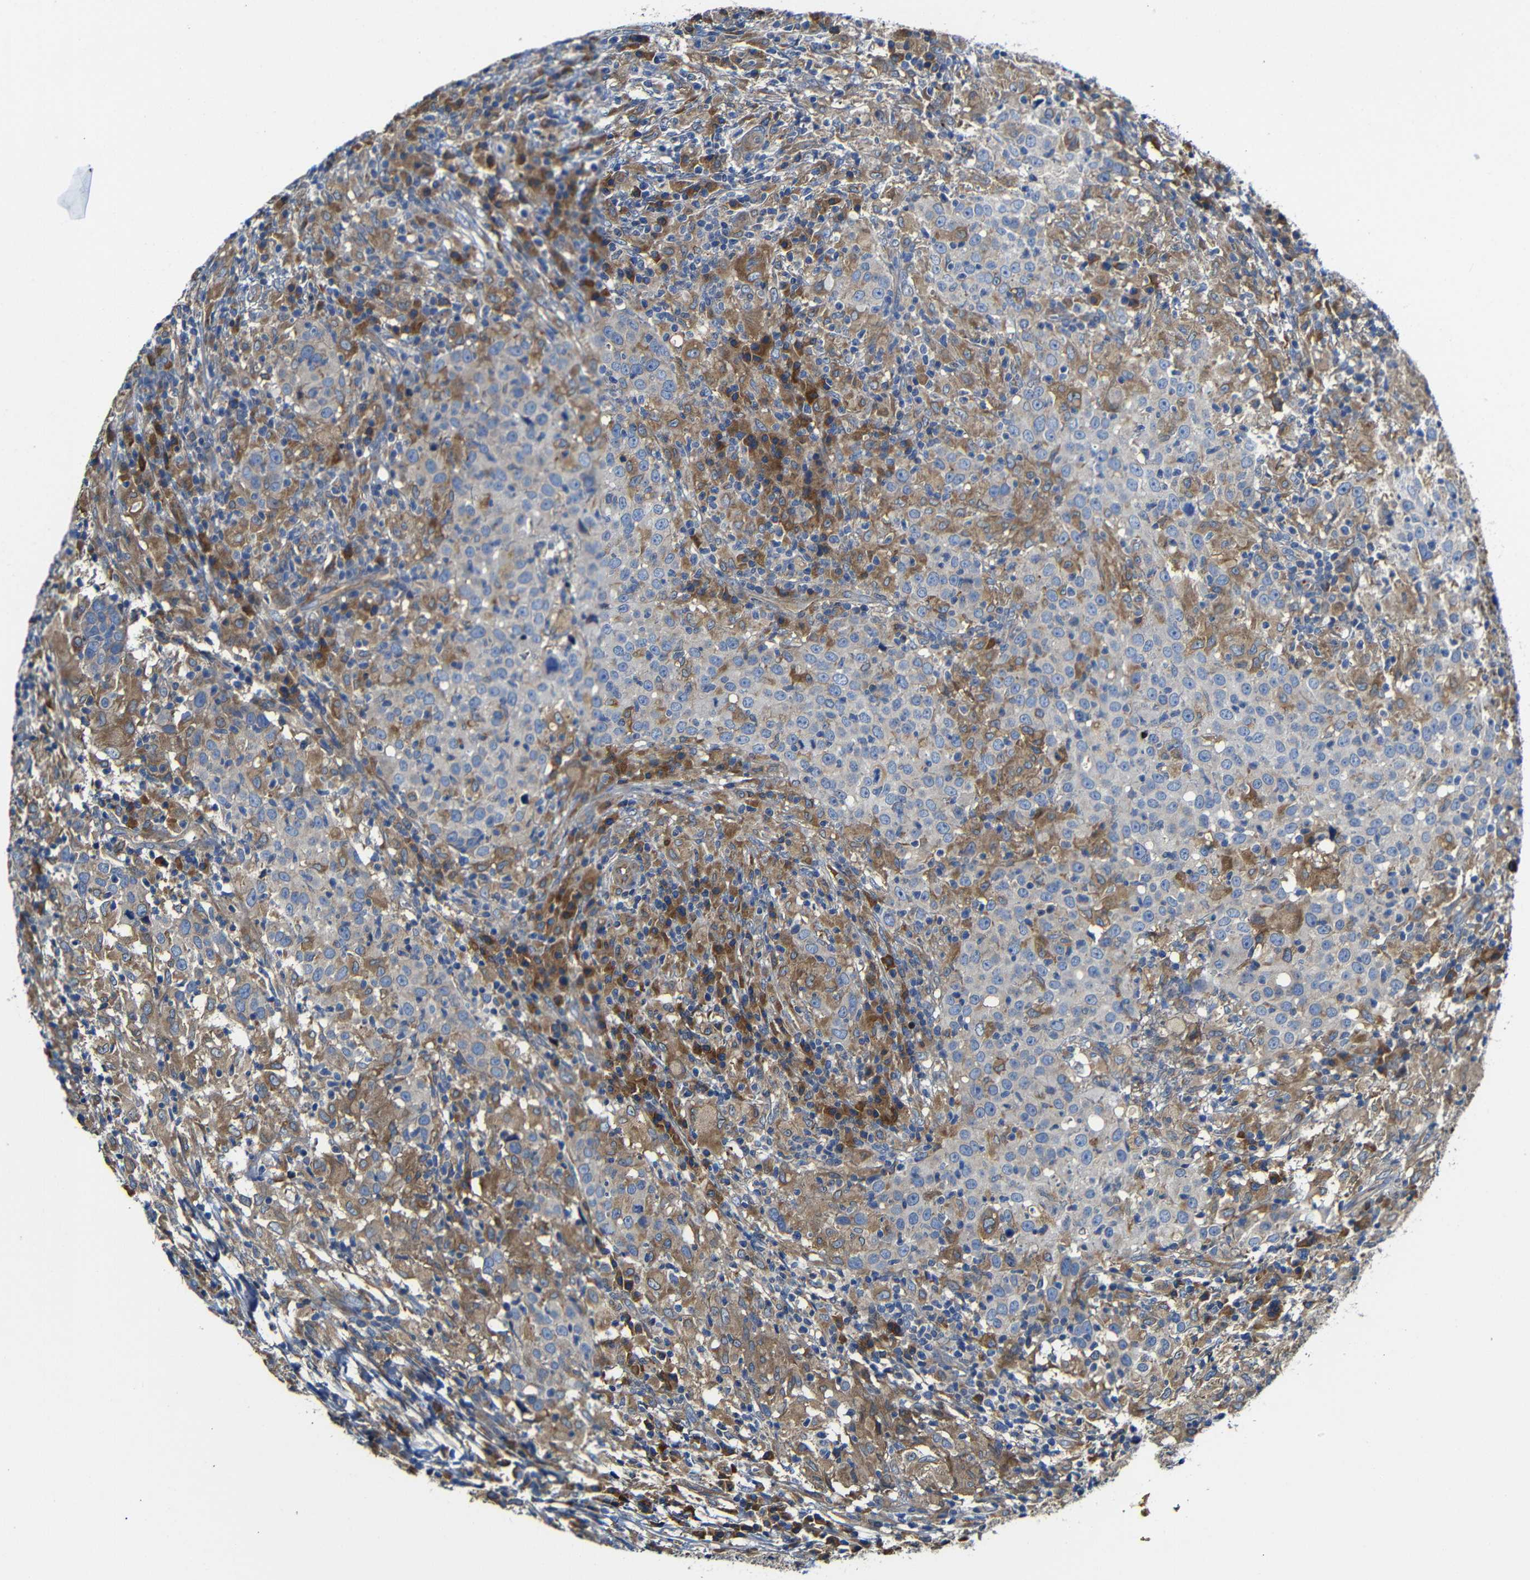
{"staining": {"intensity": "moderate", "quantity": "25%-75%", "location": "cytoplasmic/membranous"}, "tissue": "head and neck cancer", "cell_type": "Tumor cells", "image_type": "cancer", "snomed": [{"axis": "morphology", "description": "Adenocarcinoma, NOS"}, {"axis": "topography", "description": "Salivary gland"}, {"axis": "topography", "description": "Head-Neck"}], "caption": "A photomicrograph showing moderate cytoplasmic/membranous expression in about 25%-75% of tumor cells in head and neck cancer (adenocarcinoma), as visualized by brown immunohistochemical staining.", "gene": "CLCC1", "patient": {"sex": "female", "age": 65}}